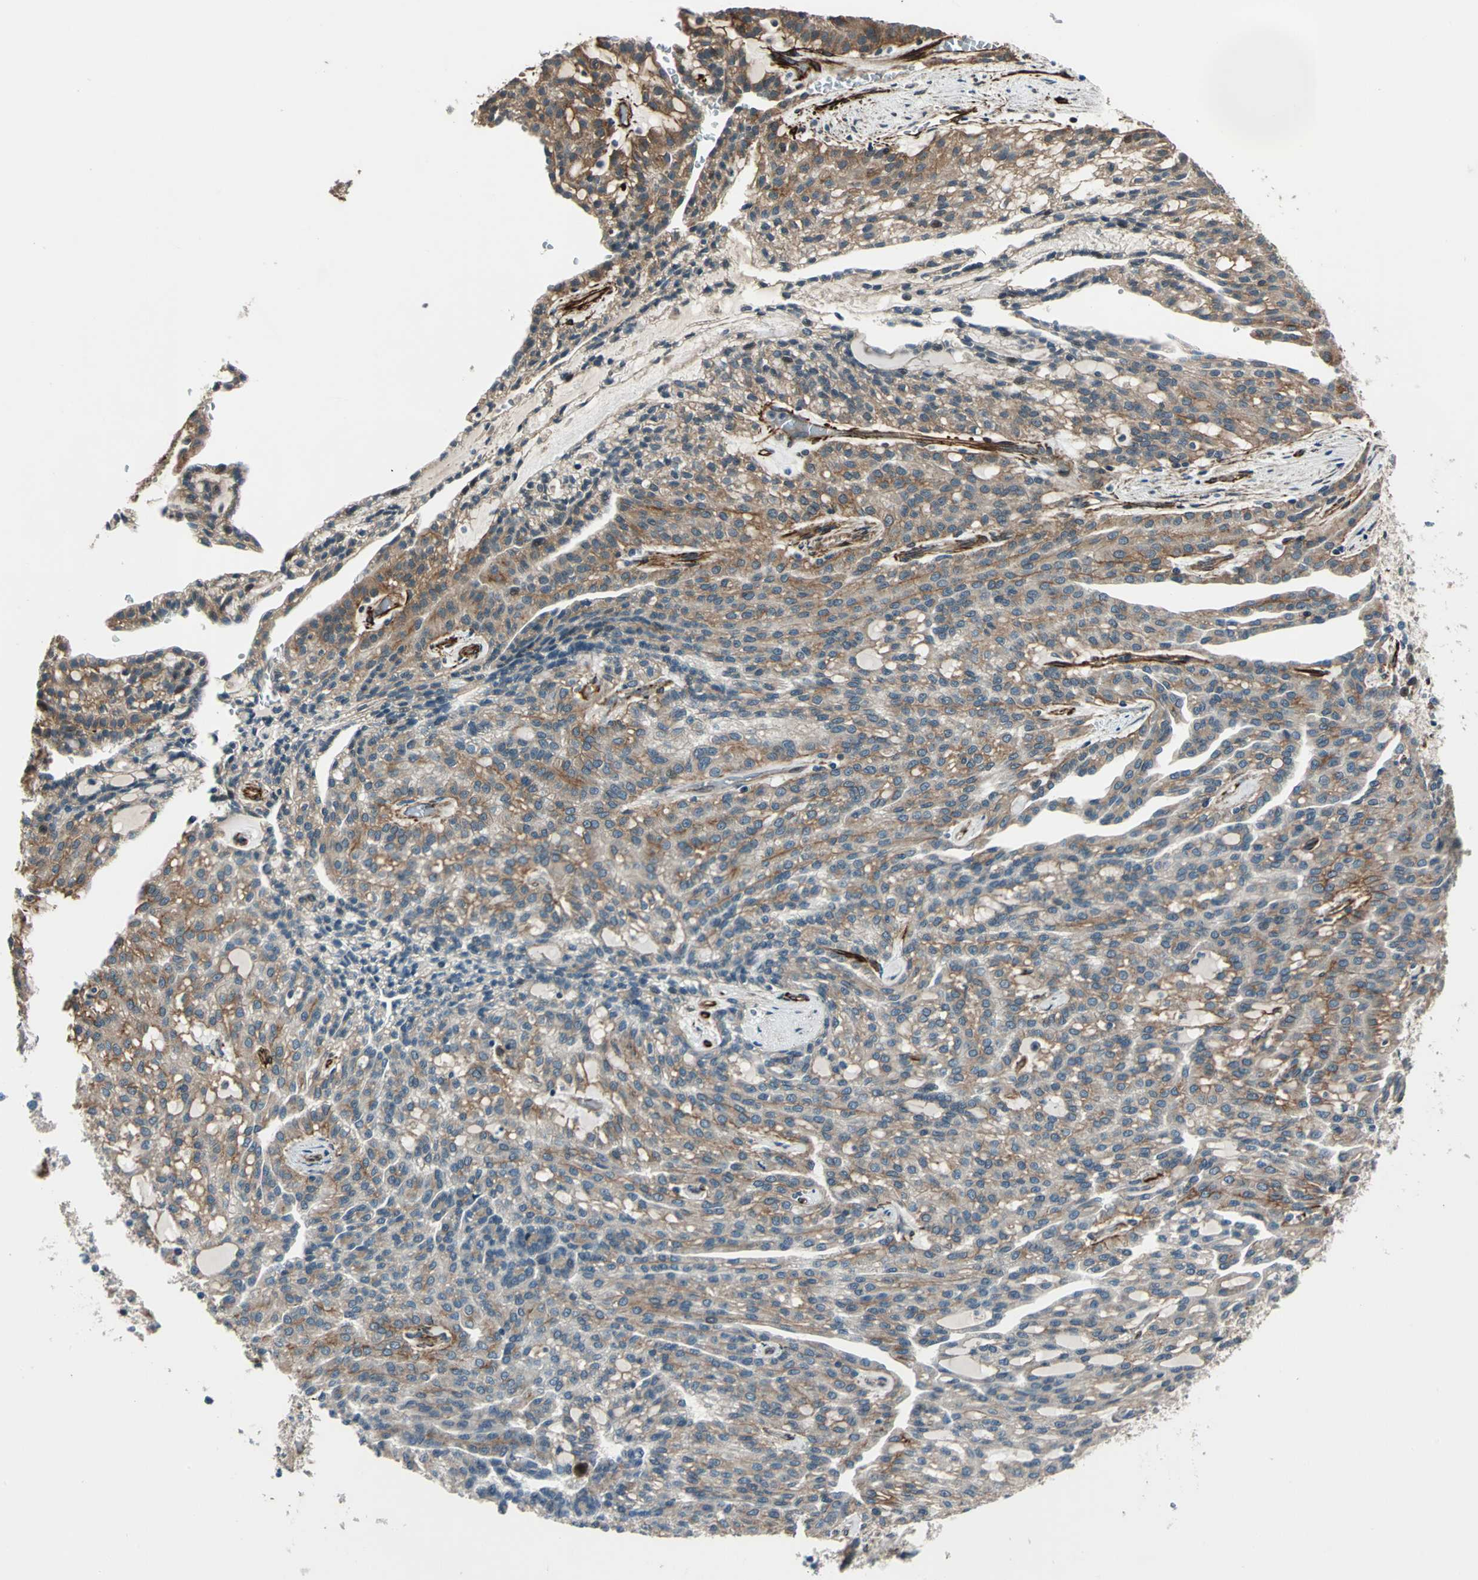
{"staining": {"intensity": "moderate", "quantity": ">75%", "location": "cytoplasmic/membranous"}, "tissue": "renal cancer", "cell_type": "Tumor cells", "image_type": "cancer", "snomed": [{"axis": "morphology", "description": "Adenocarcinoma, NOS"}, {"axis": "topography", "description": "Kidney"}], "caption": "Immunohistochemistry (IHC) of human renal cancer displays medium levels of moderate cytoplasmic/membranous positivity in approximately >75% of tumor cells.", "gene": "EXD2", "patient": {"sex": "male", "age": 63}}